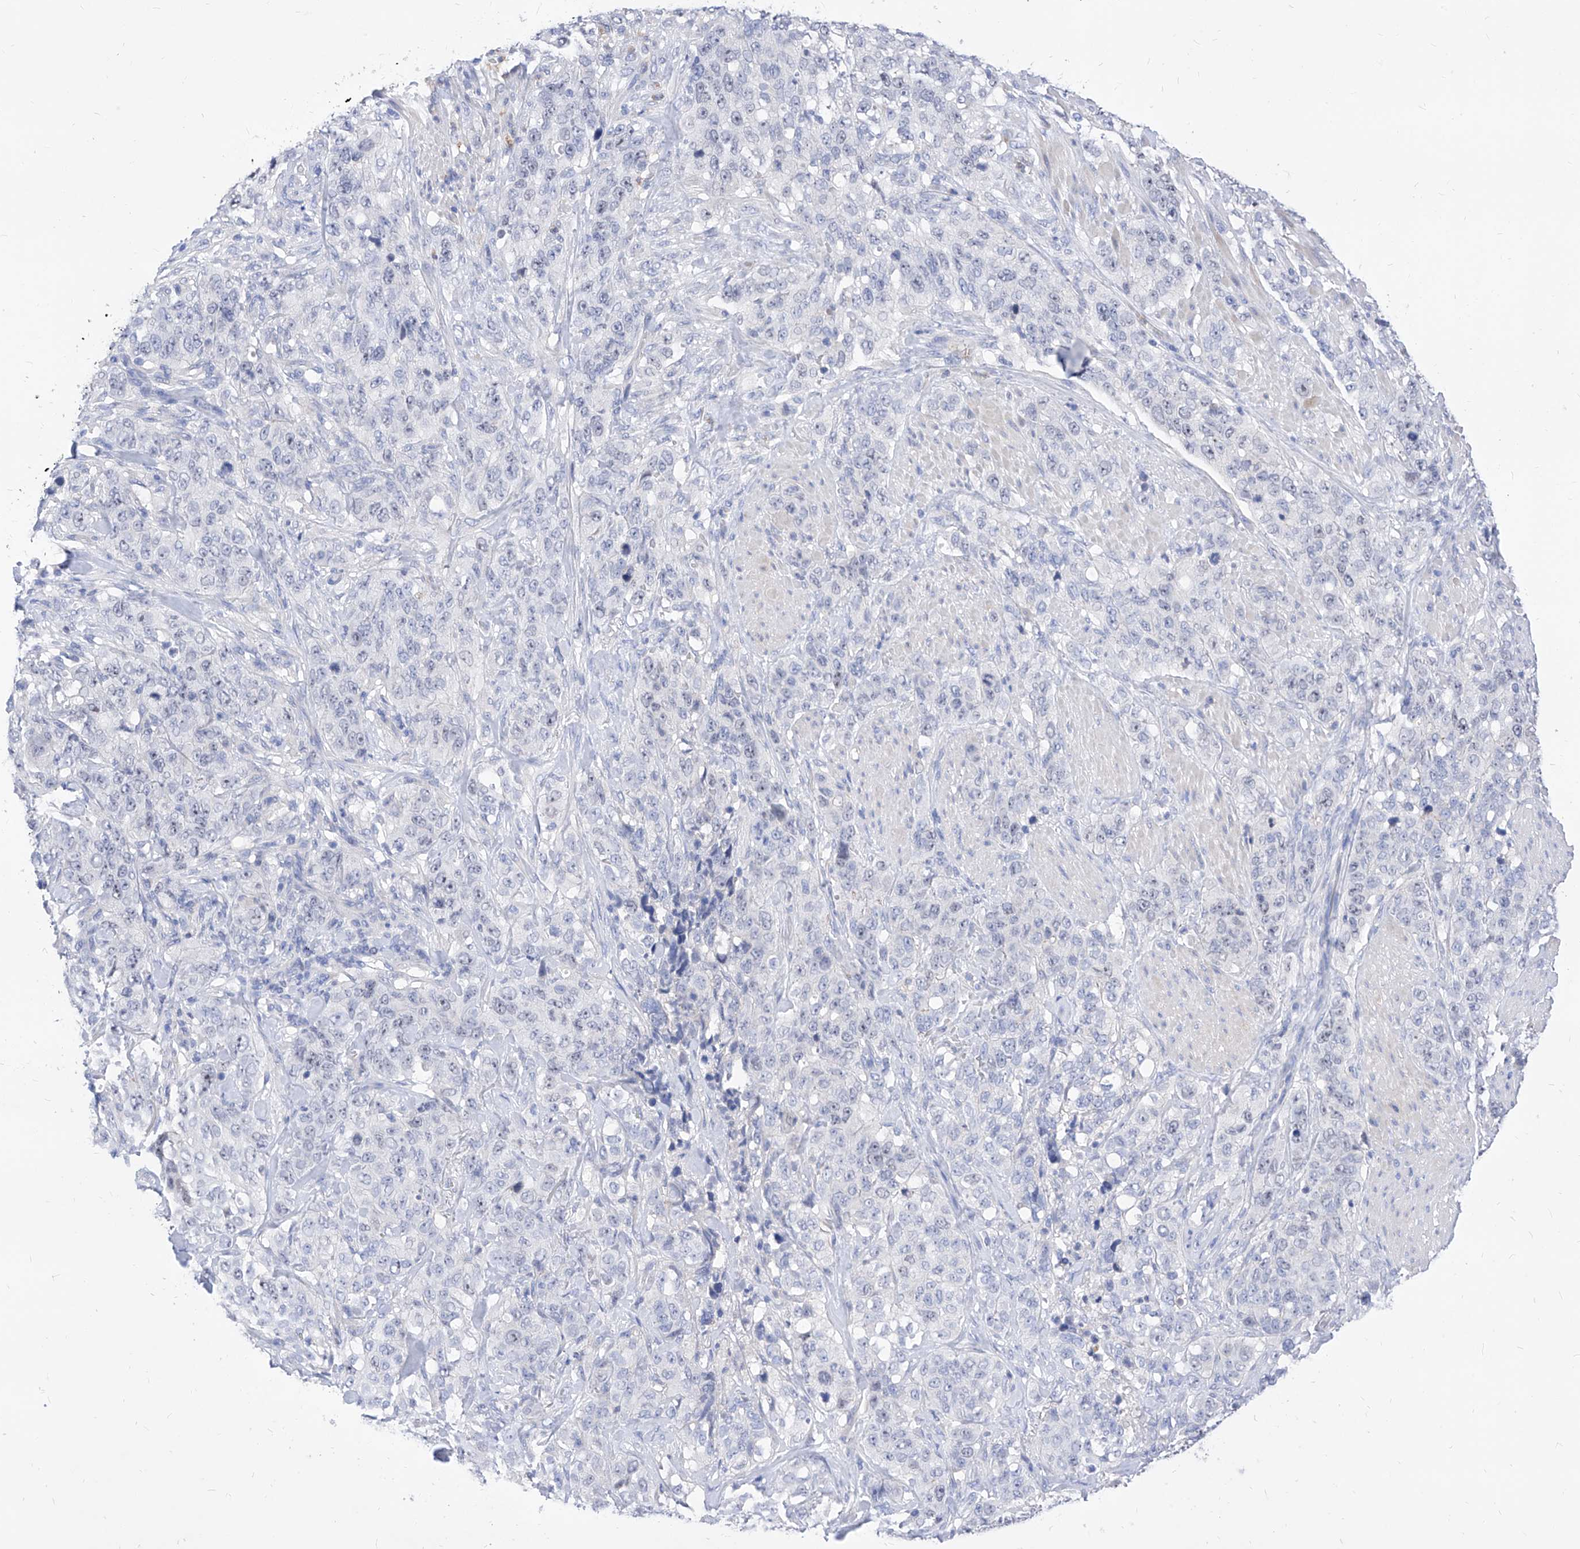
{"staining": {"intensity": "negative", "quantity": "none", "location": "none"}, "tissue": "stomach cancer", "cell_type": "Tumor cells", "image_type": "cancer", "snomed": [{"axis": "morphology", "description": "Adenocarcinoma, NOS"}, {"axis": "topography", "description": "Stomach"}], "caption": "This is an immunohistochemistry micrograph of adenocarcinoma (stomach). There is no positivity in tumor cells.", "gene": "VAX1", "patient": {"sex": "male", "age": 48}}